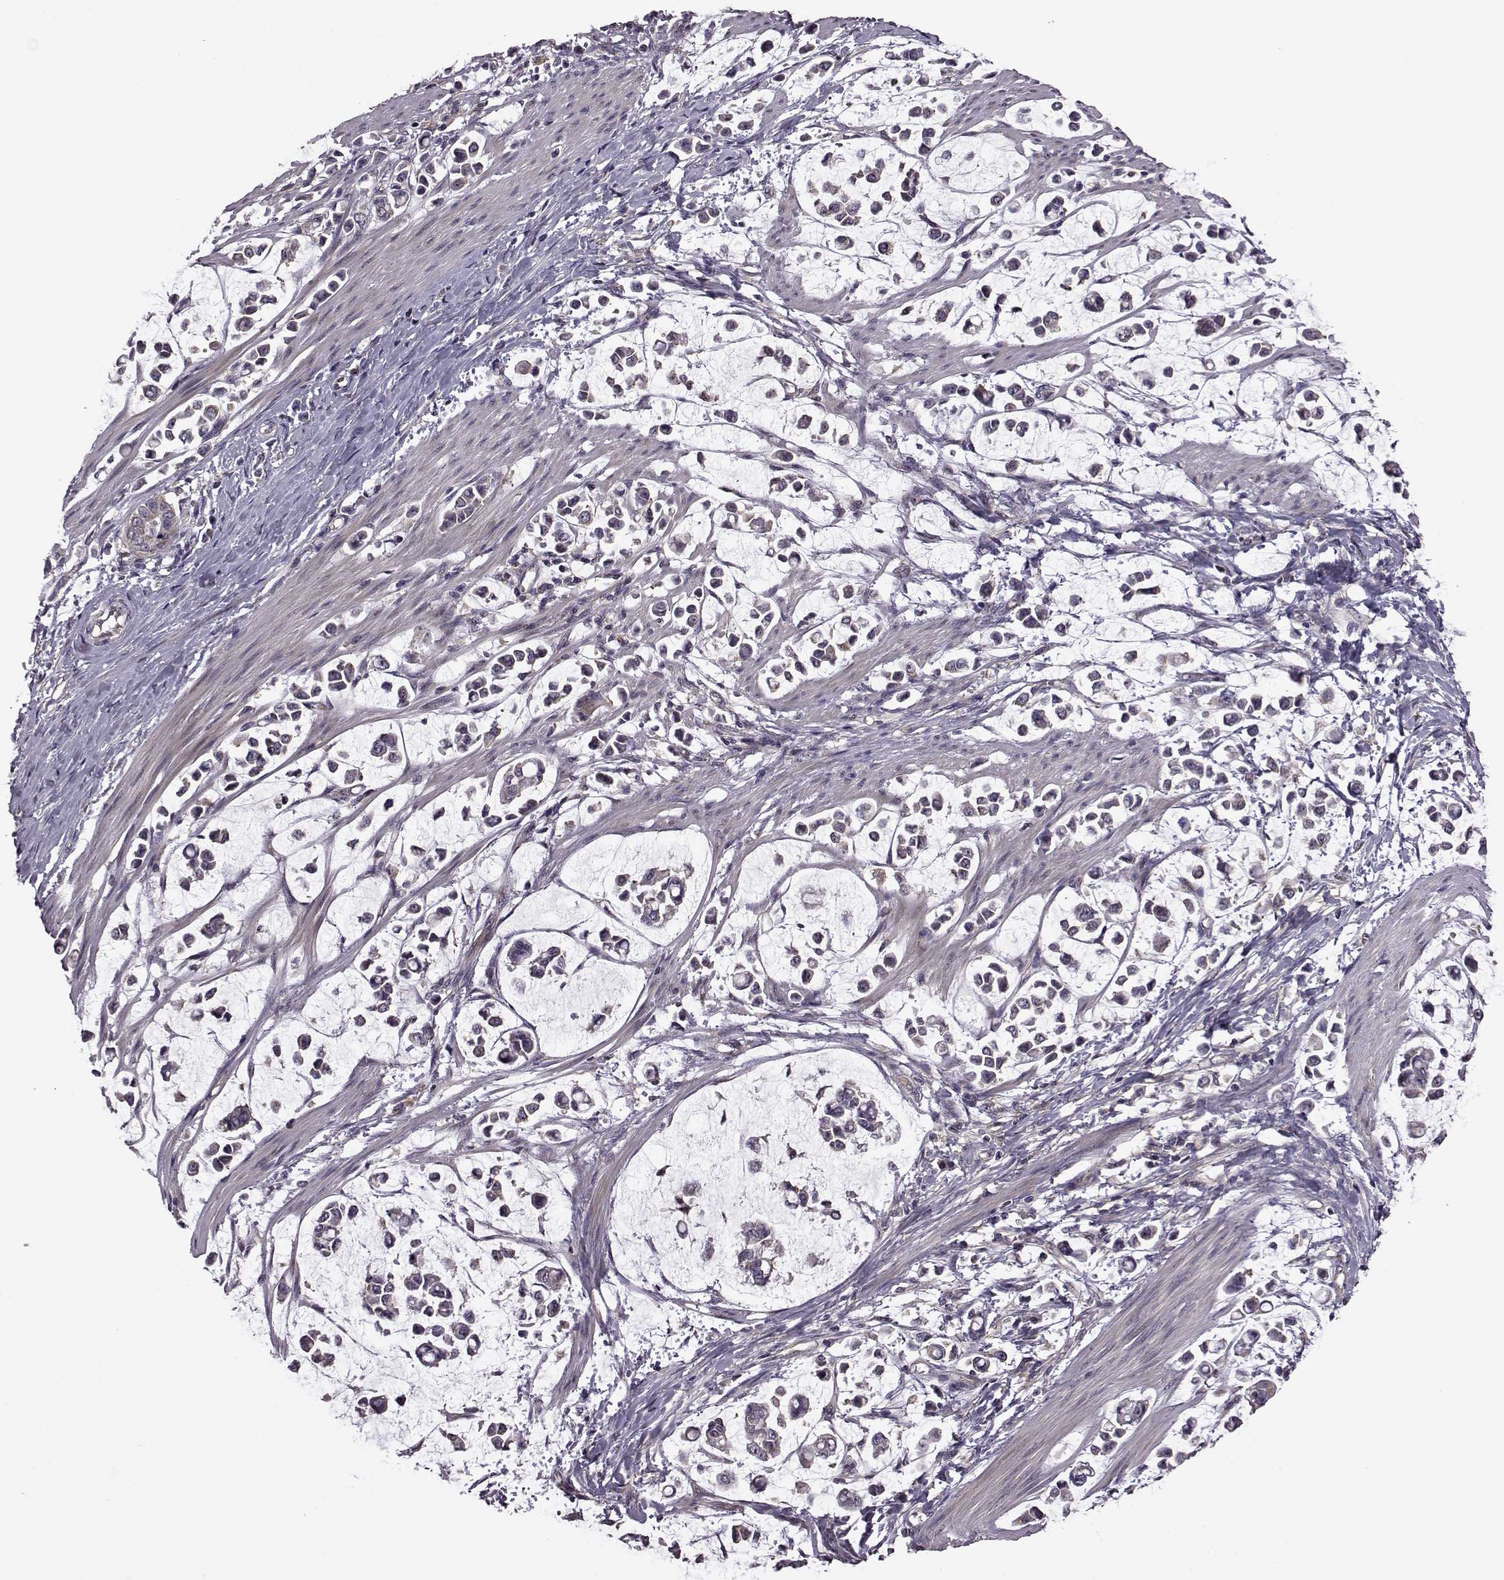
{"staining": {"intensity": "weak", "quantity": ">75%", "location": "cytoplasmic/membranous"}, "tissue": "stomach cancer", "cell_type": "Tumor cells", "image_type": "cancer", "snomed": [{"axis": "morphology", "description": "Adenocarcinoma, NOS"}, {"axis": "topography", "description": "Stomach"}], "caption": "Stomach adenocarcinoma was stained to show a protein in brown. There is low levels of weak cytoplasmic/membranous staining in about >75% of tumor cells.", "gene": "URI1", "patient": {"sex": "male", "age": 82}}